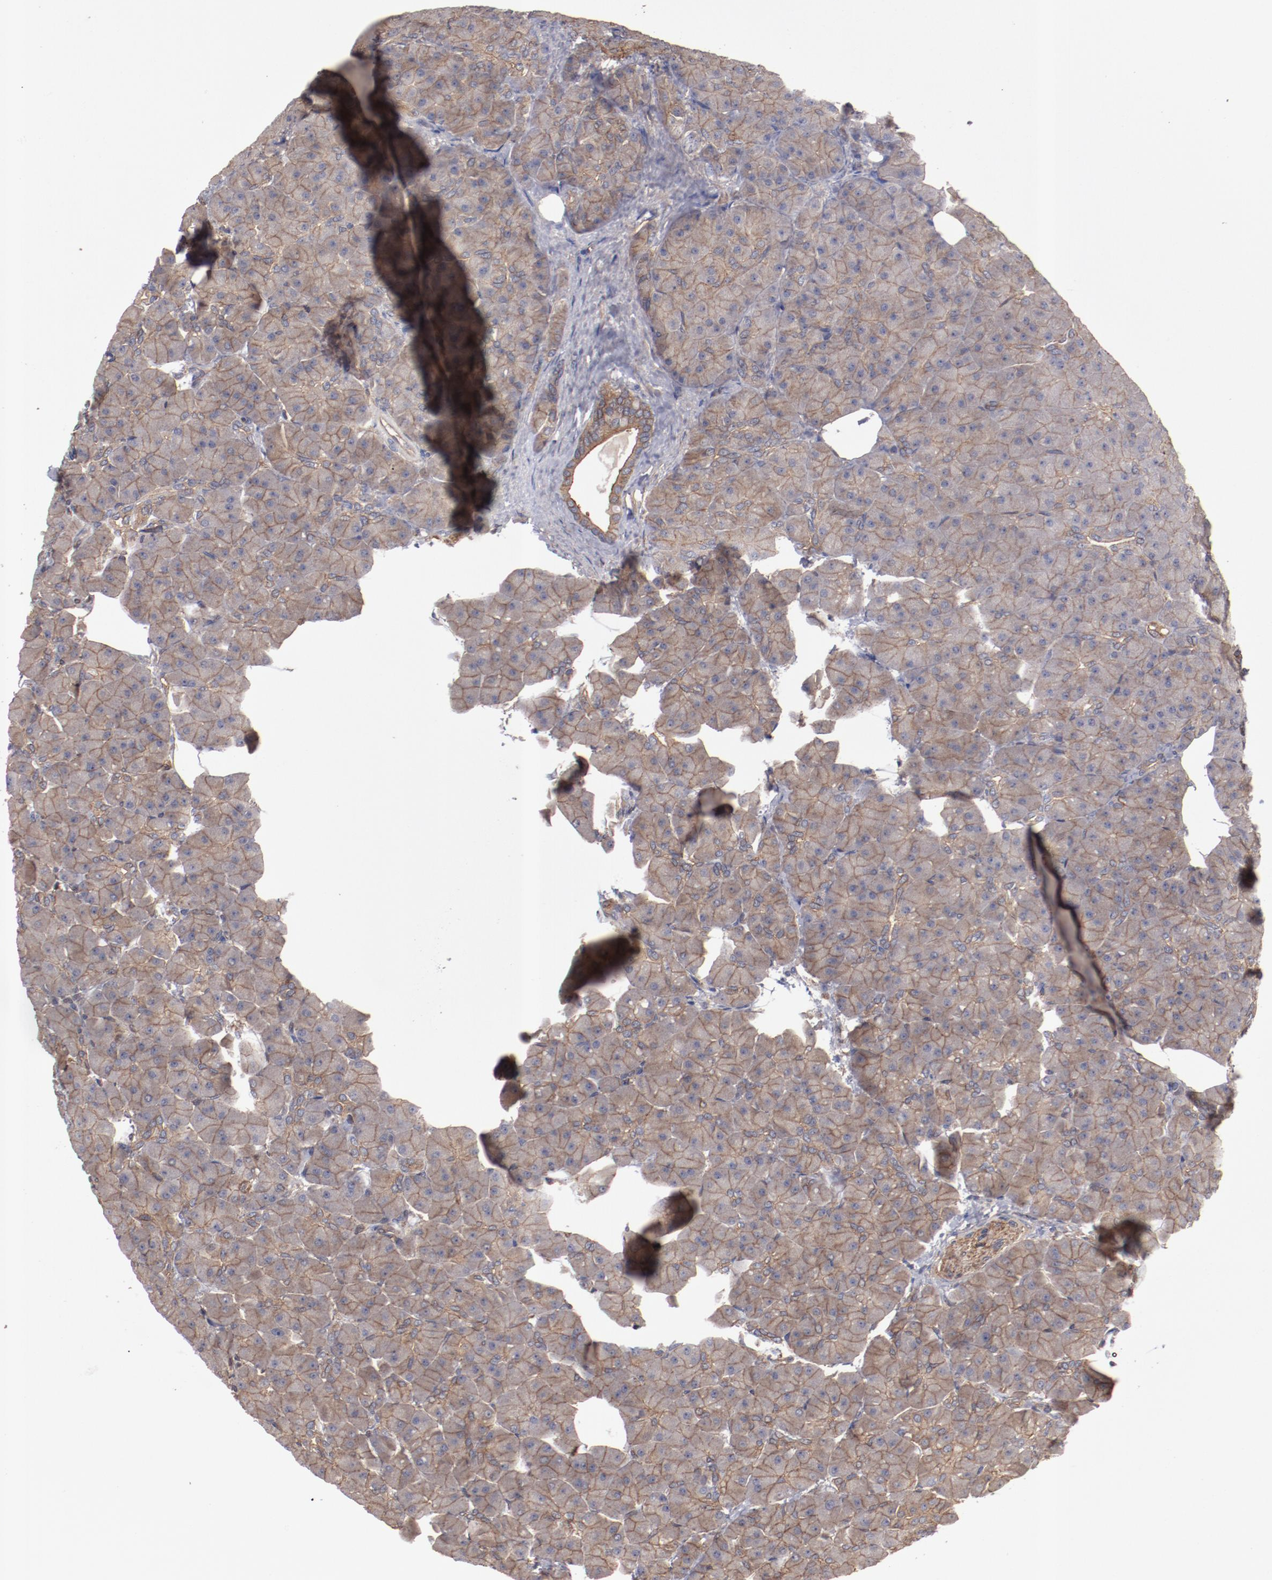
{"staining": {"intensity": "weak", "quantity": ">75%", "location": "cytoplasmic/membranous"}, "tissue": "pancreas", "cell_type": "Exocrine glandular cells", "image_type": "normal", "snomed": [{"axis": "morphology", "description": "Normal tissue, NOS"}, {"axis": "topography", "description": "Pancreas"}], "caption": "About >75% of exocrine glandular cells in benign pancreas reveal weak cytoplasmic/membranous protein expression as visualized by brown immunohistochemical staining.", "gene": "DNAAF2", "patient": {"sex": "male", "age": 66}}